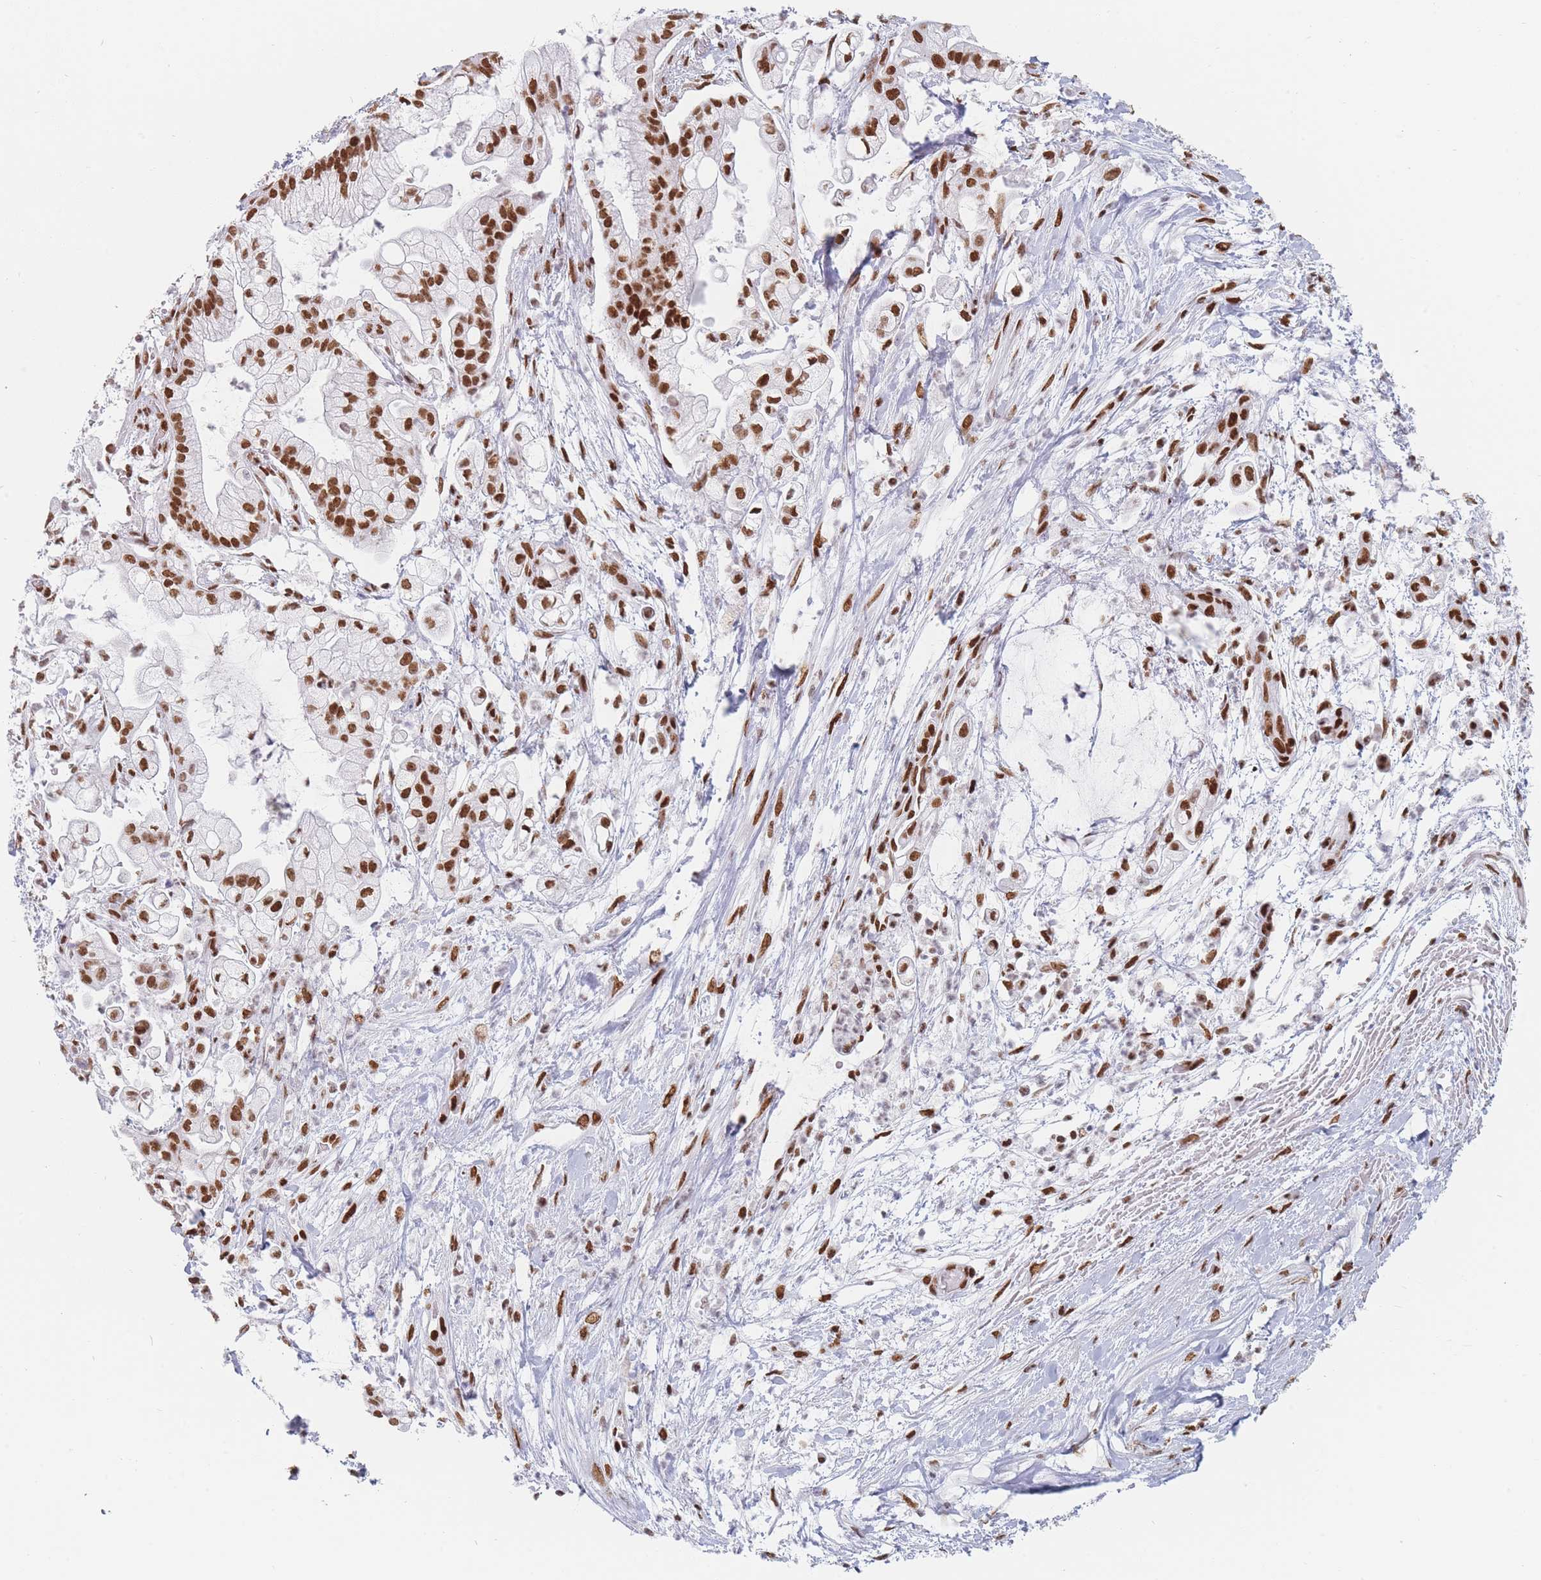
{"staining": {"intensity": "moderate", "quantity": ">75%", "location": "nuclear"}, "tissue": "pancreatic cancer", "cell_type": "Tumor cells", "image_type": "cancer", "snomed": [{"axis": "morphology", "description": "Adenocarcinoma, NOS"}, {"axis": "topography", "description": "Pancreas"}], "caption": "The immunohistochemical stain highlights moderate nuclear positivity in tumor cells of pancreatic cancer tissue.", "gene": "SAFB2", "patient": {"sex": "female", "age": 69}}